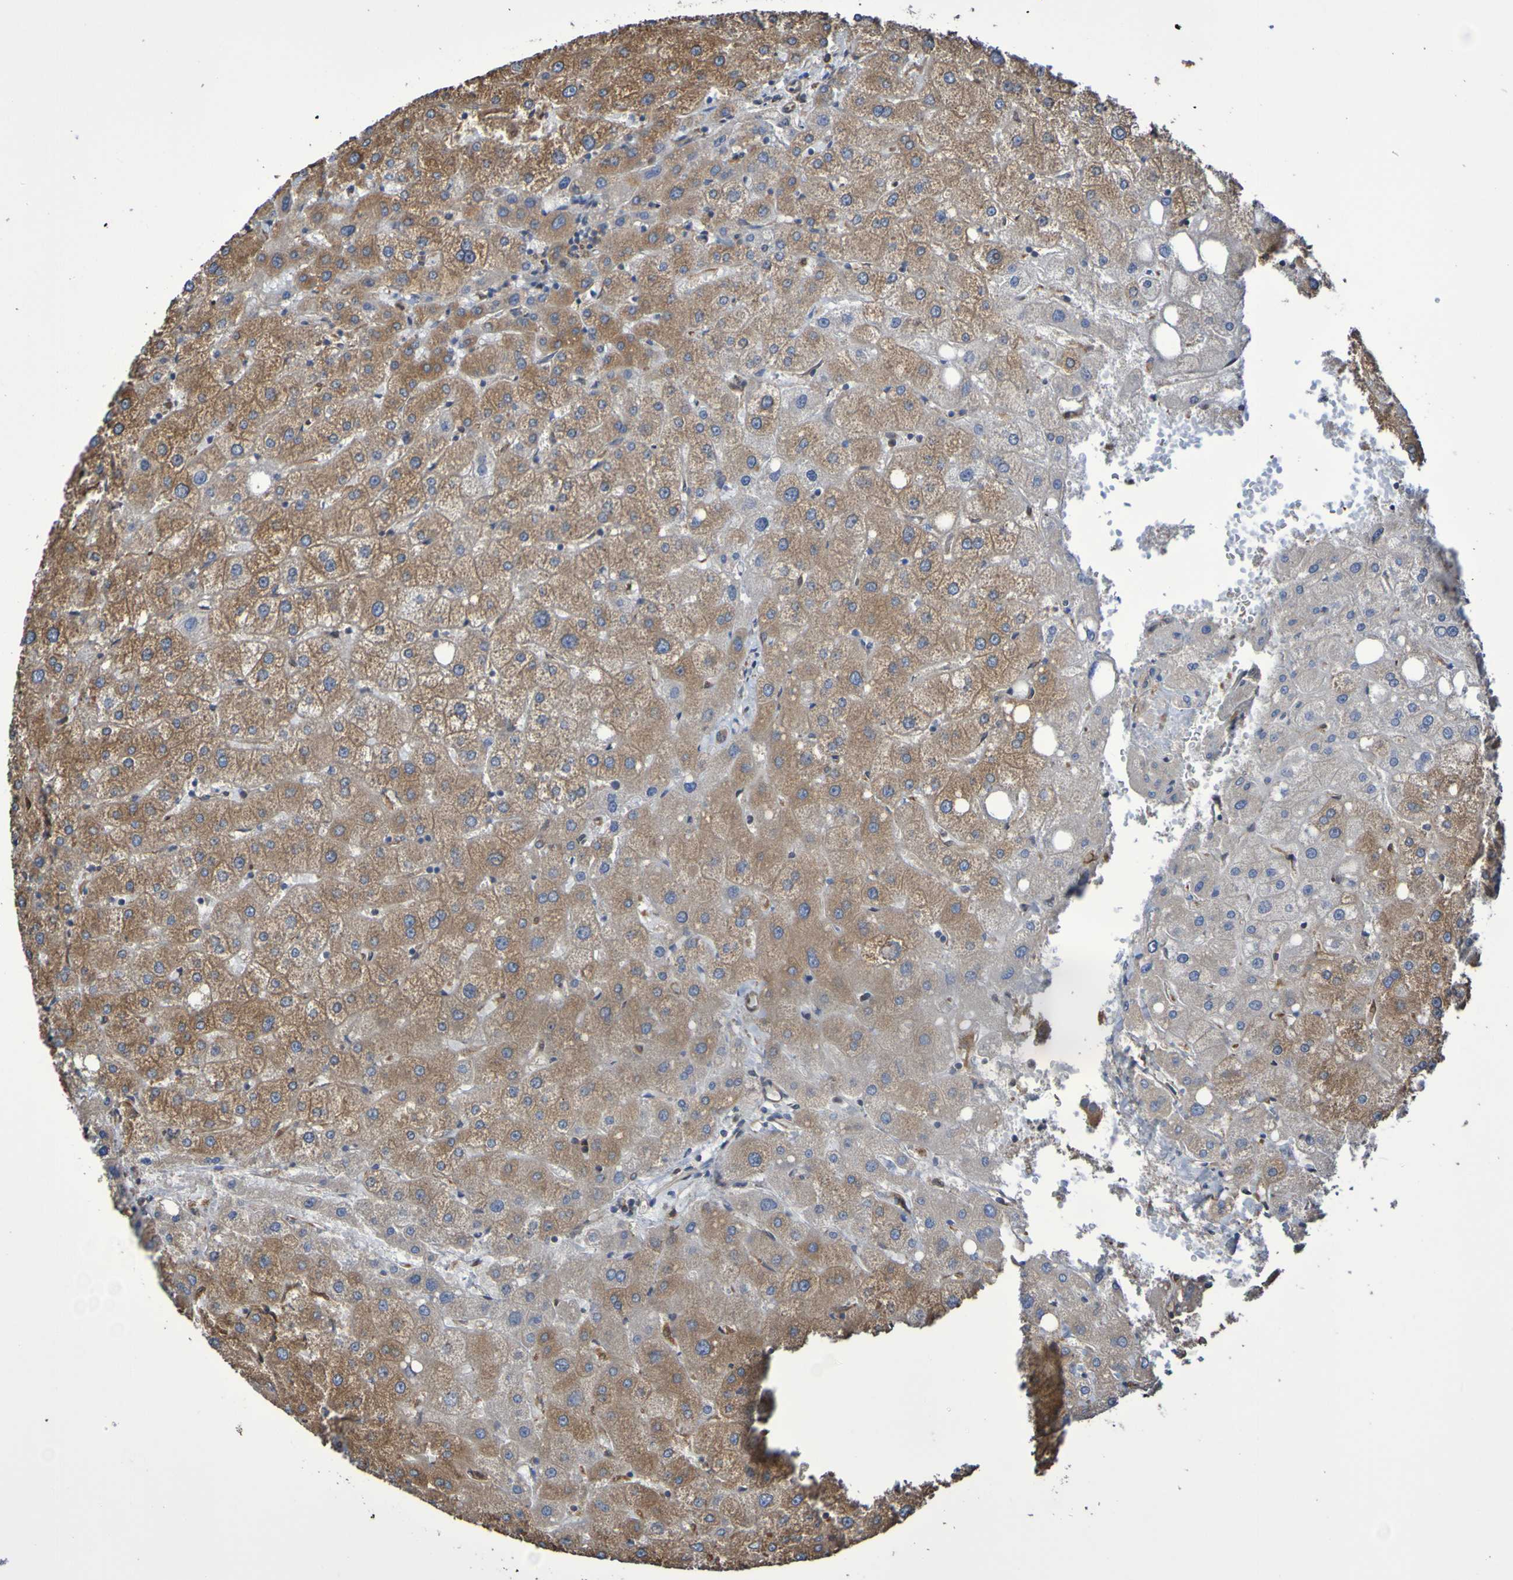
{"staining": {"intensity": "weak", "quantity": ">75%", "location": "cytoplasmic/membranous"}, "tissue": "liver", "cell_type": "Cholangiocytes", "image_type": "normal", "snomed": [{"axis": "morphology", "description": "Normal tissue, NOS"}, {"axis": "topography", "description": "Liver"}], "caption": "IHC micrograph of benign liver stained for a protein (brown), which displays low levels of weak cytoplasmic/membranous expression in about >75% of cholangiocytes.", "gene": "RAB11A", "patient": {"sex": "male", "age": 73}}